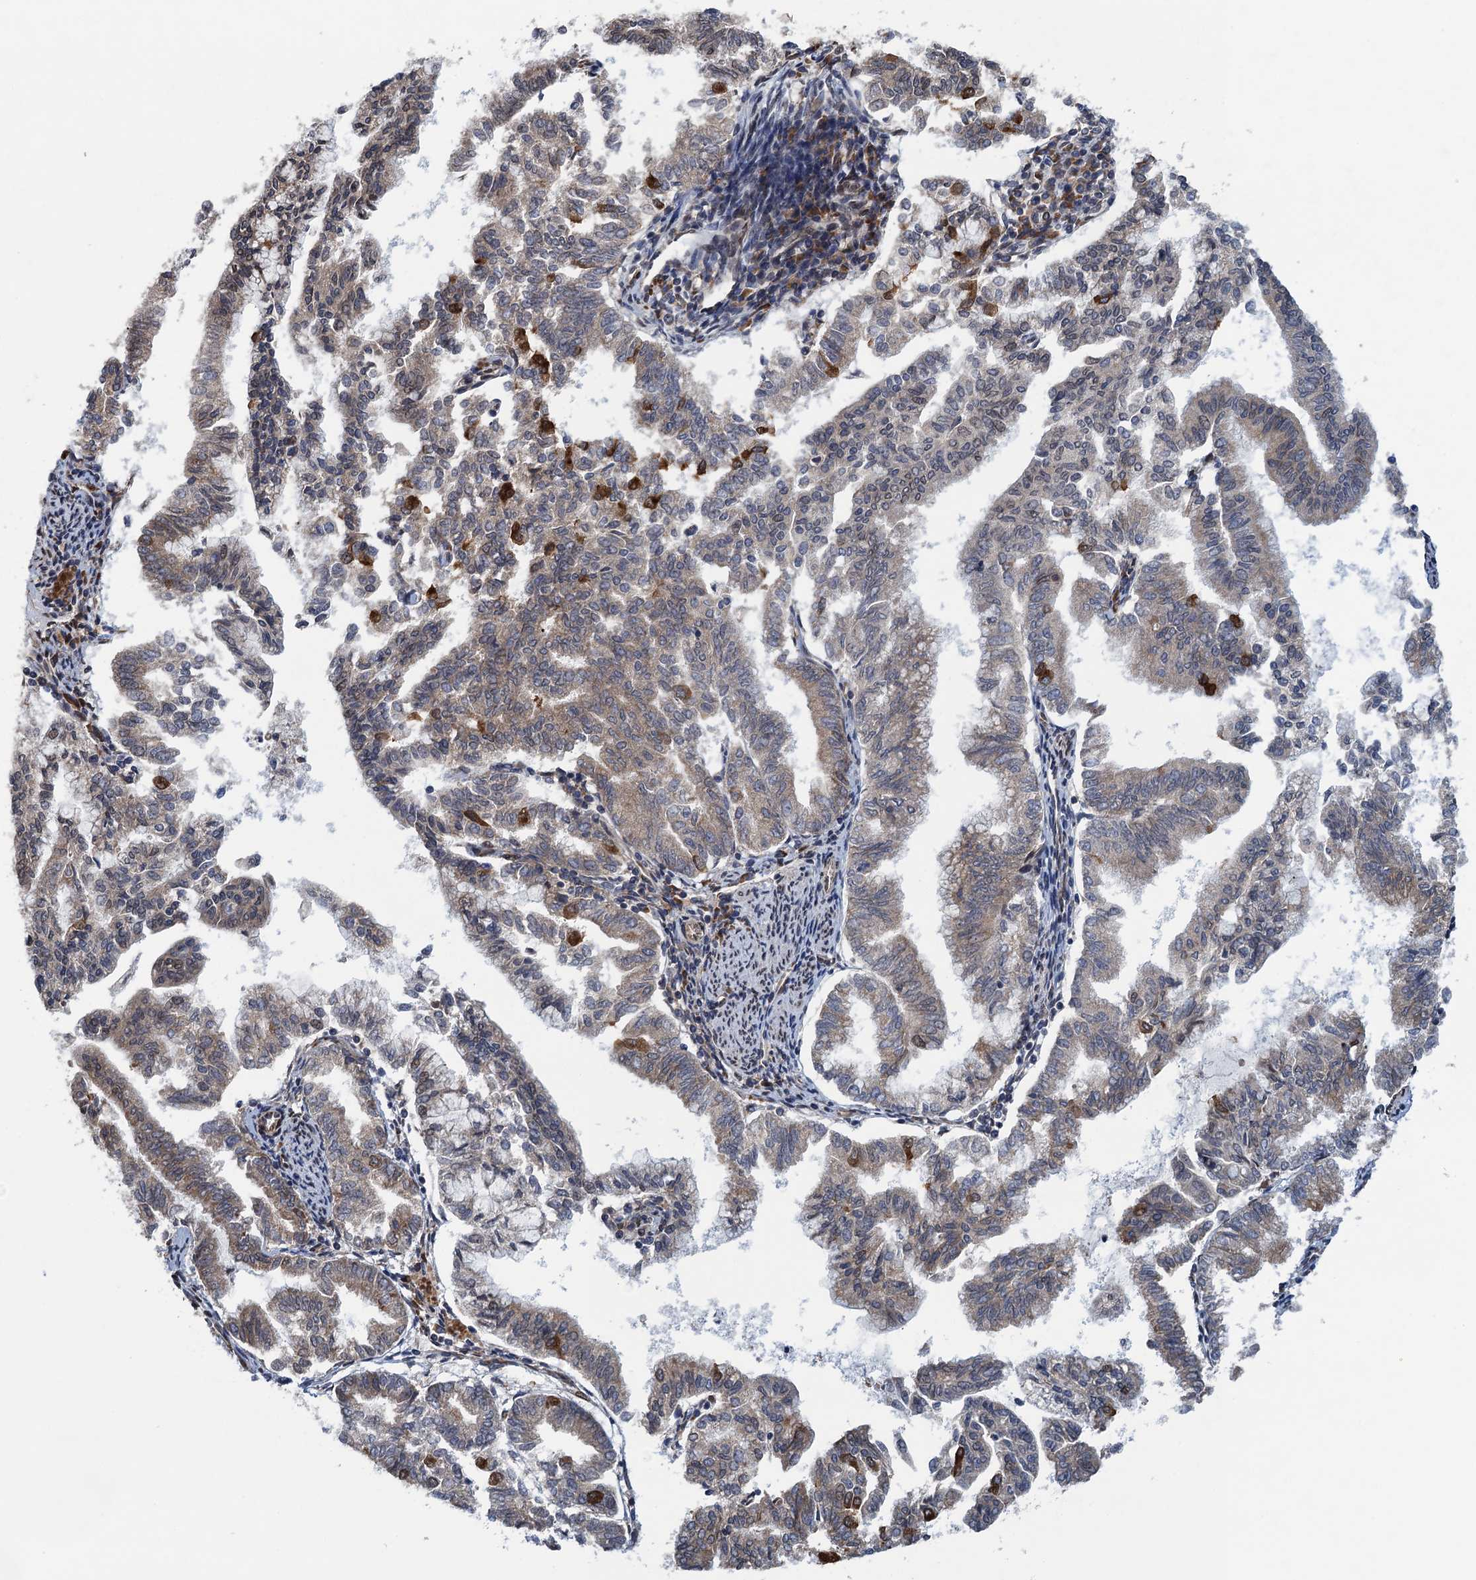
{"staining": {"intensity": "moderate", "quantity": "25%-75%", "location": "cytoplasmic/membranous"}, "tissue": "endometrial cancer", "cell_type": "Tumor cells", "image_type": "cancer", "snomed": [{"axis": "morphology", "description": "Adenocarcinoma, NOS"}, {"axis": "topography", "description": "Endometrium"}], "caption": "The photomicrograph displays a brown stain indicating the presence of a protein in the cytoplasmic/membranous of tumor cells in endometrial adenocarcinoma.", "gene": "MDM1", "patient": {"sex": "female", "age": 79}}